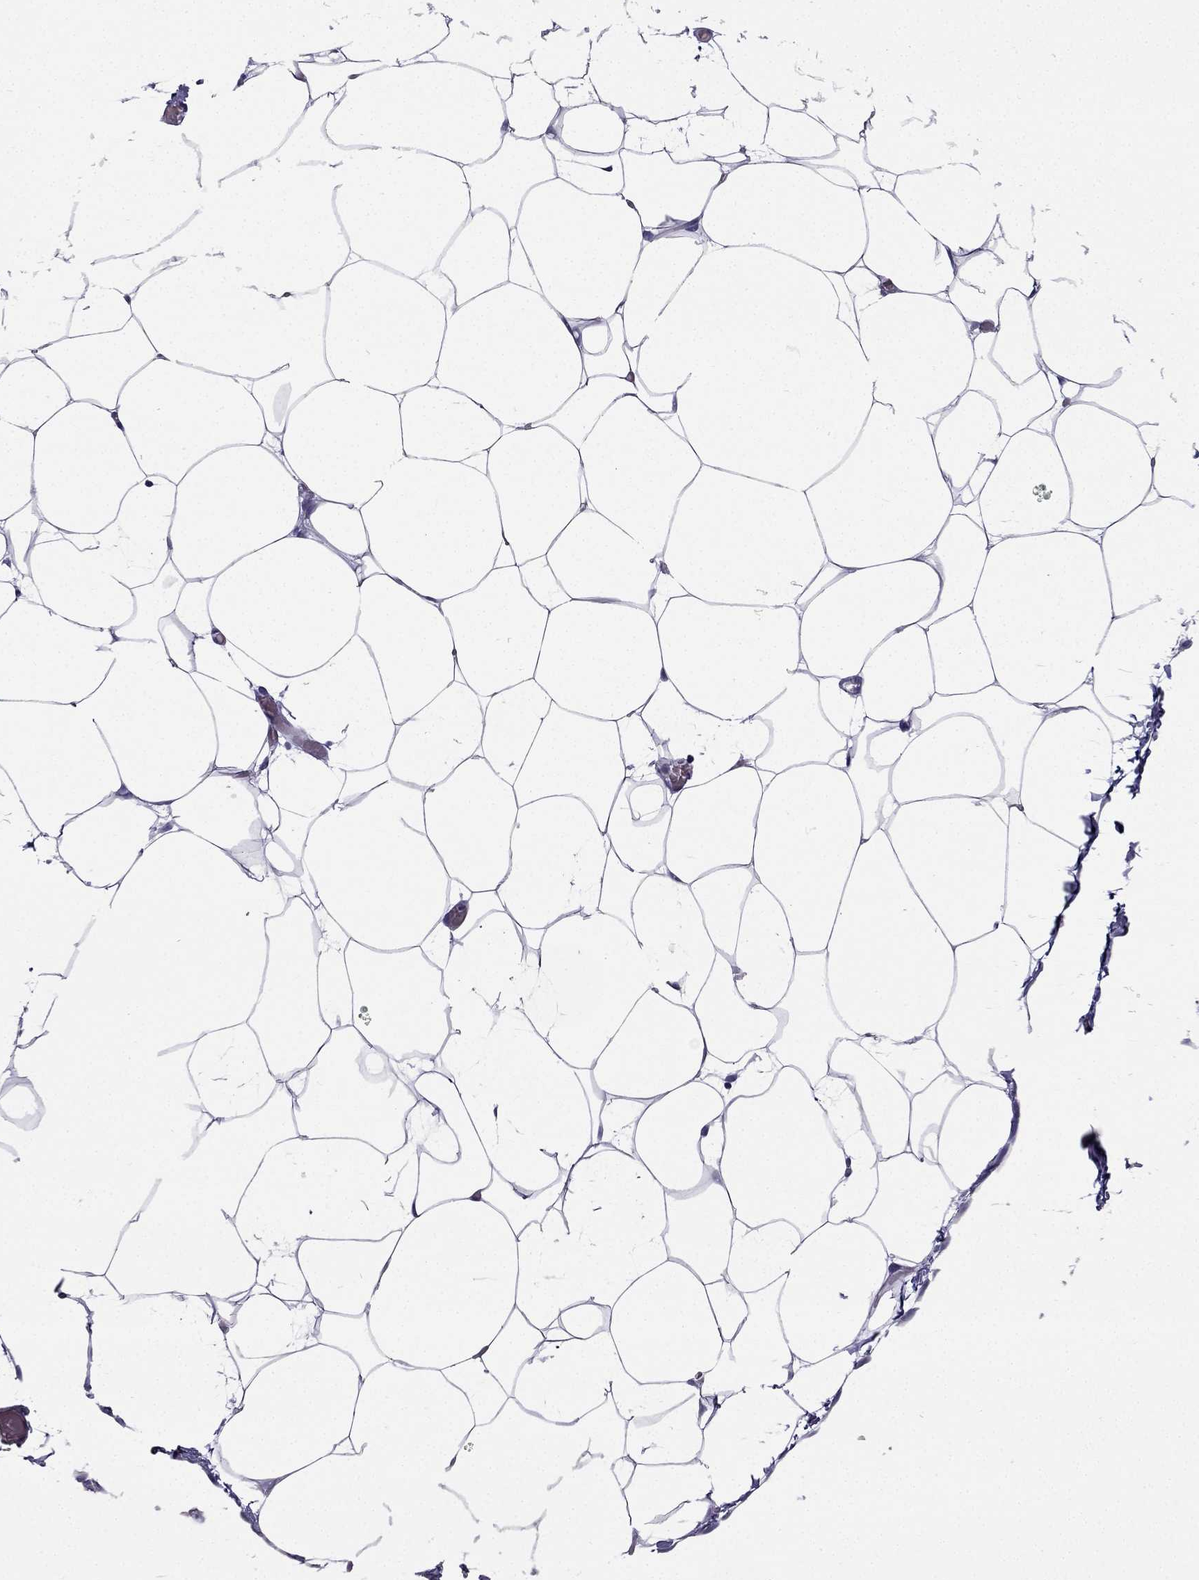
{"staining": {"intensity": "negative", "quantity": "none", "location": "none"}, "tissue": "adipose tissue", "cell_type": "Adipocytes", "image_type": "normal", "snomed": [{"axis": "morphology", "description": "Normal tissue, NOS"}, {"axis": "topography", "description": "Adipose tissue"}], "caption": "This micrograph is of benign adipose tissue stained with immunohistochemistry to label a protein in brown with the nuclei are counter-stained blue. There is no staining in adipocytes.", "gene": "GJA8", "patient": {"sex": "male", "age": 57}}